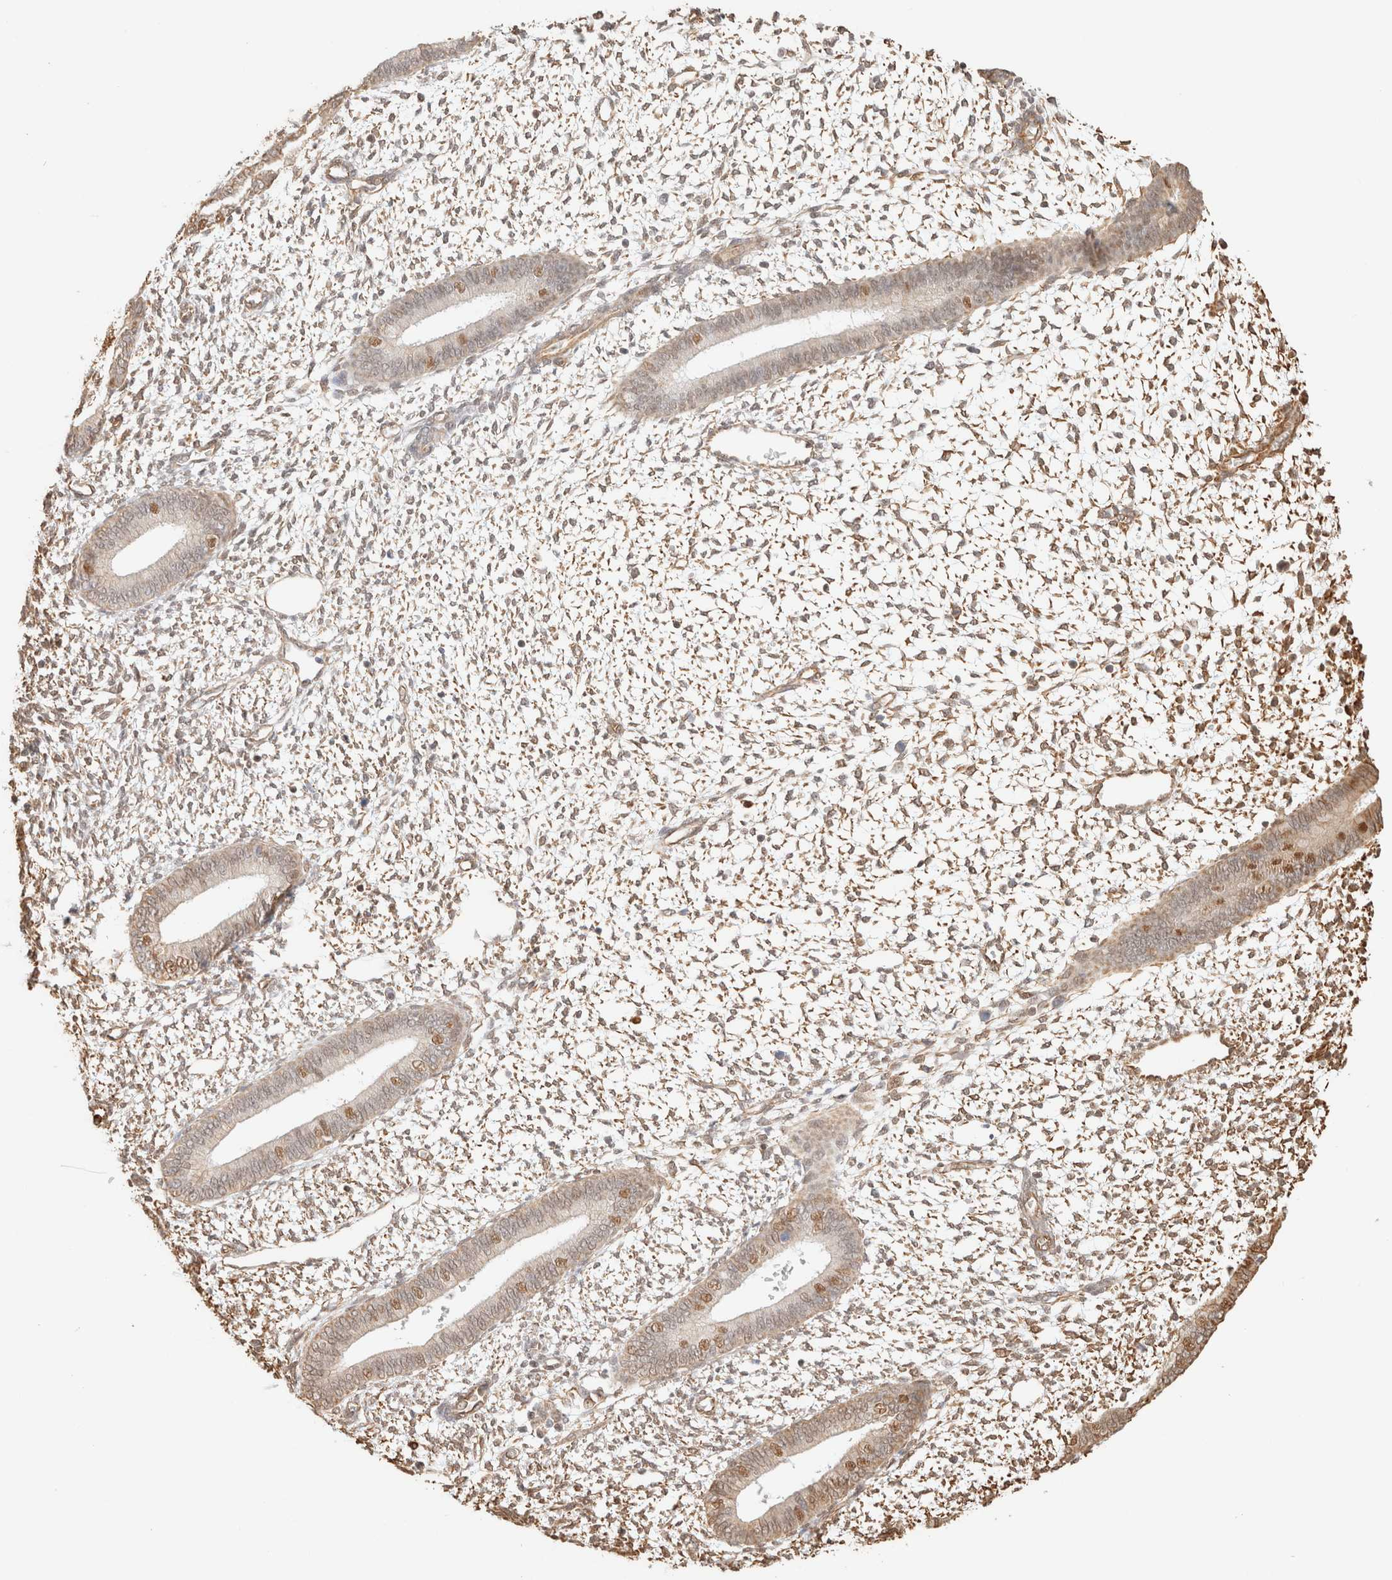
{"staining": {"intensity": "moderate", "quantity": "25%-75%", "location": "cytoplasmic/membranous,nuclear"}, "tissue": "endometrium", "cell_type": "Cells in endometrial stroma", "image_type": "normal", "snomed": [{"axis": "morphology", "description": "Normal tissue, NOS"}, {"axis": "topography", "description": "Endometrium"}], "caption": "A photomicrograph showing moderate cytoplasmic/membranous,nuclear expression in approximately 25%-75% of cells in endometrial stroma in normal endometrium, as visualized by brown immunohistochemical staining.", "gene": "ARID5A", "patient": {"sex": "female", "age": 46}}